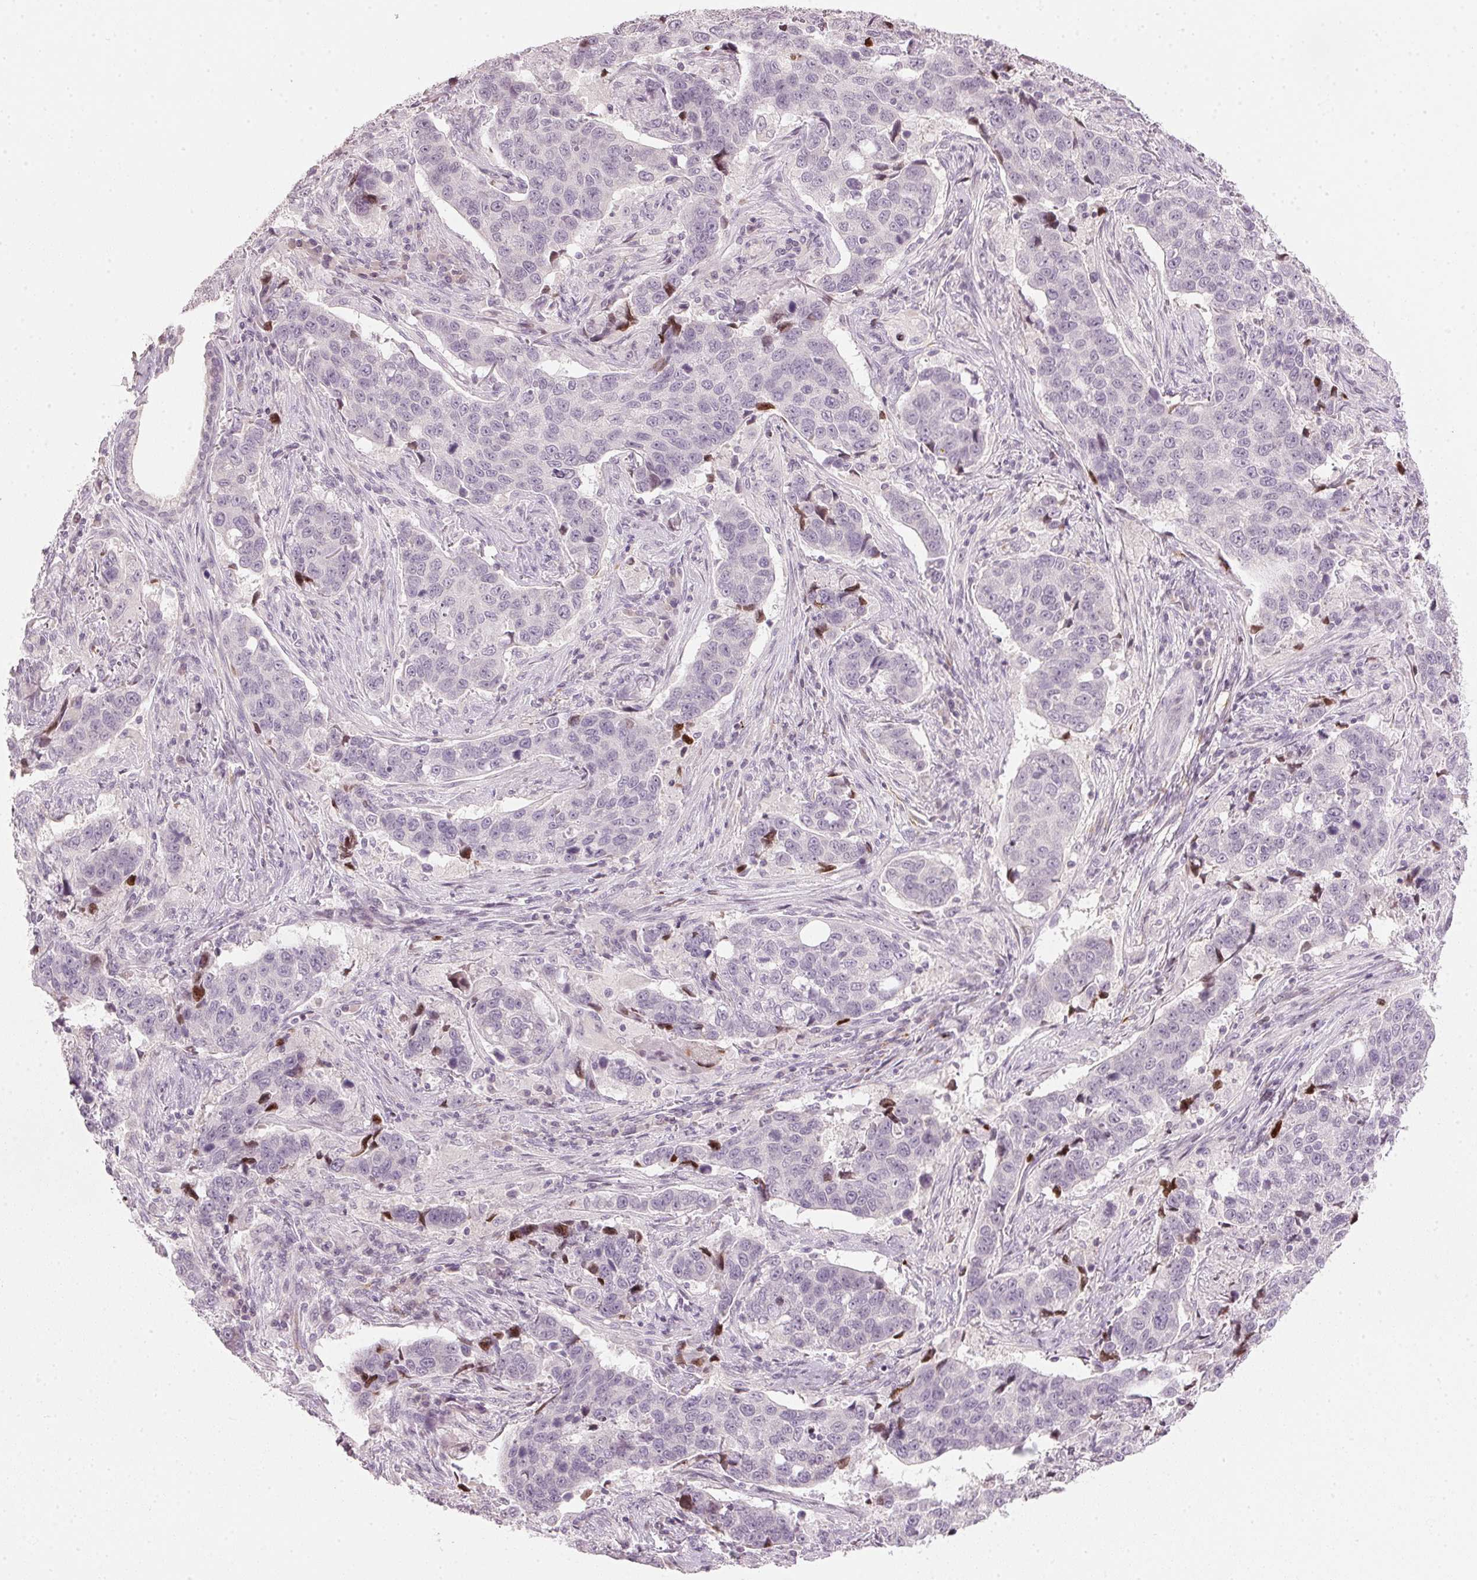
{"staining": {"intensity": "negative", "quantity": "none", "location": "none"}, "tissue": "lung cancer", "cell_type": "Tumor cells", "image_type": "cancer", "snomed": [{"axis": "morphology", "description": "Squamous cell carcinoma, NOS"}, {"axis": "topography", "description": "Lymph node"}, {"axis": "topography", "description": "Lung"}], "caption": "Immunohistochemistry photomicrograph of human lung squamous cell carcinoma stained for a protein (brown), which exhibits no staining in tumor cells.", "gene": "SFRP4", "patient": {"sex": "male", "age": 61}}